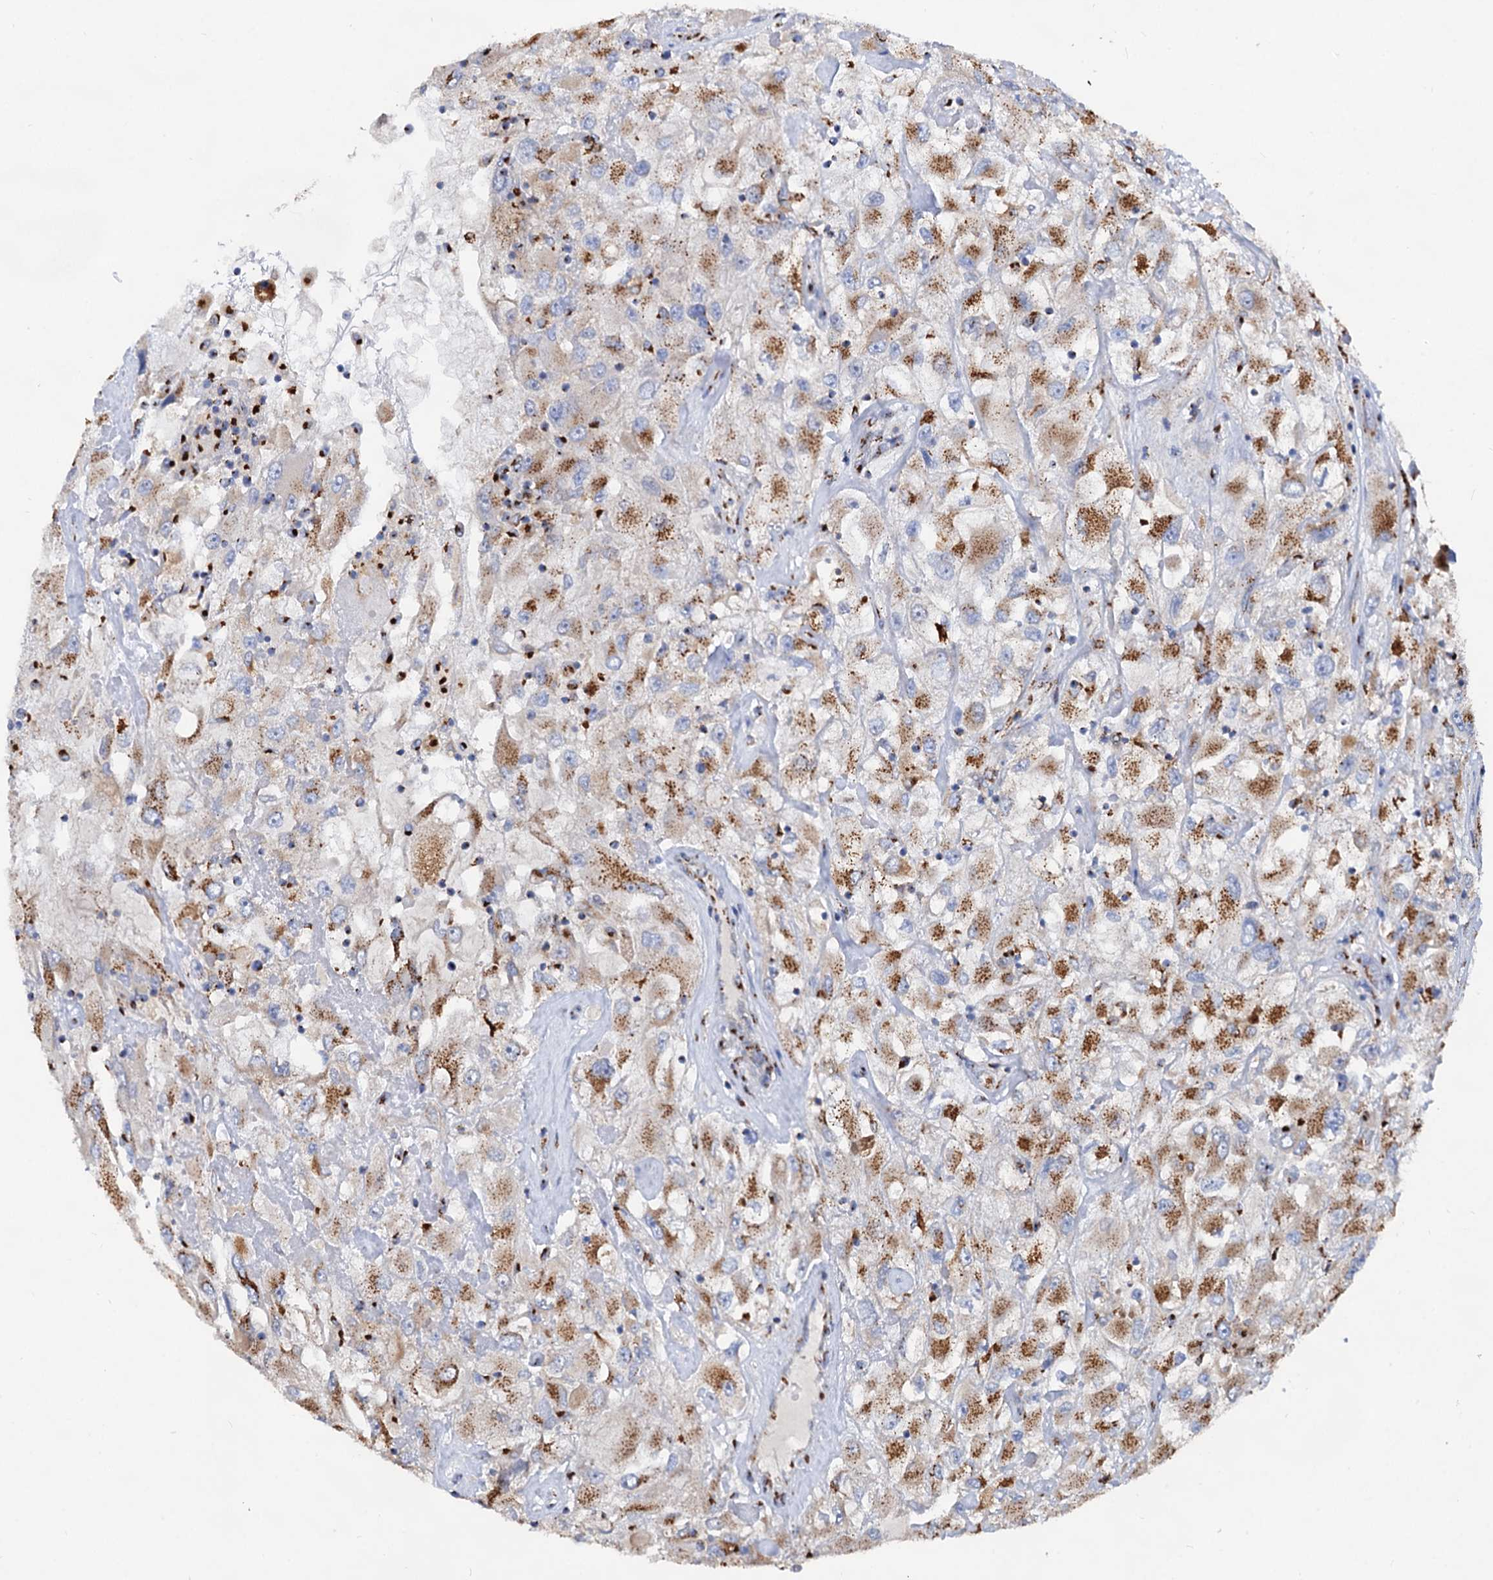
{"staining": {"intensity": "moderate", "quantity": "25%-75%", "location": "cytoplasmic/membranous"}, "tissue": "renal cancer", "cell_type": "Tumor cells", "image_type": "cancer", "snomed": [{"axis": "morphology", "description": "Adenocarcinoma, NOS"}, {"axis": "topography", "description": "Kidney"}], "caption": "The image shows a brown stain indicating the presence of a protein in the cytoplasmic/membranous of tumor cells in renal cancer (adenocarcinoma).", "gene": "TM9SF3", "patient": {"sex": "female", "age": 52}}